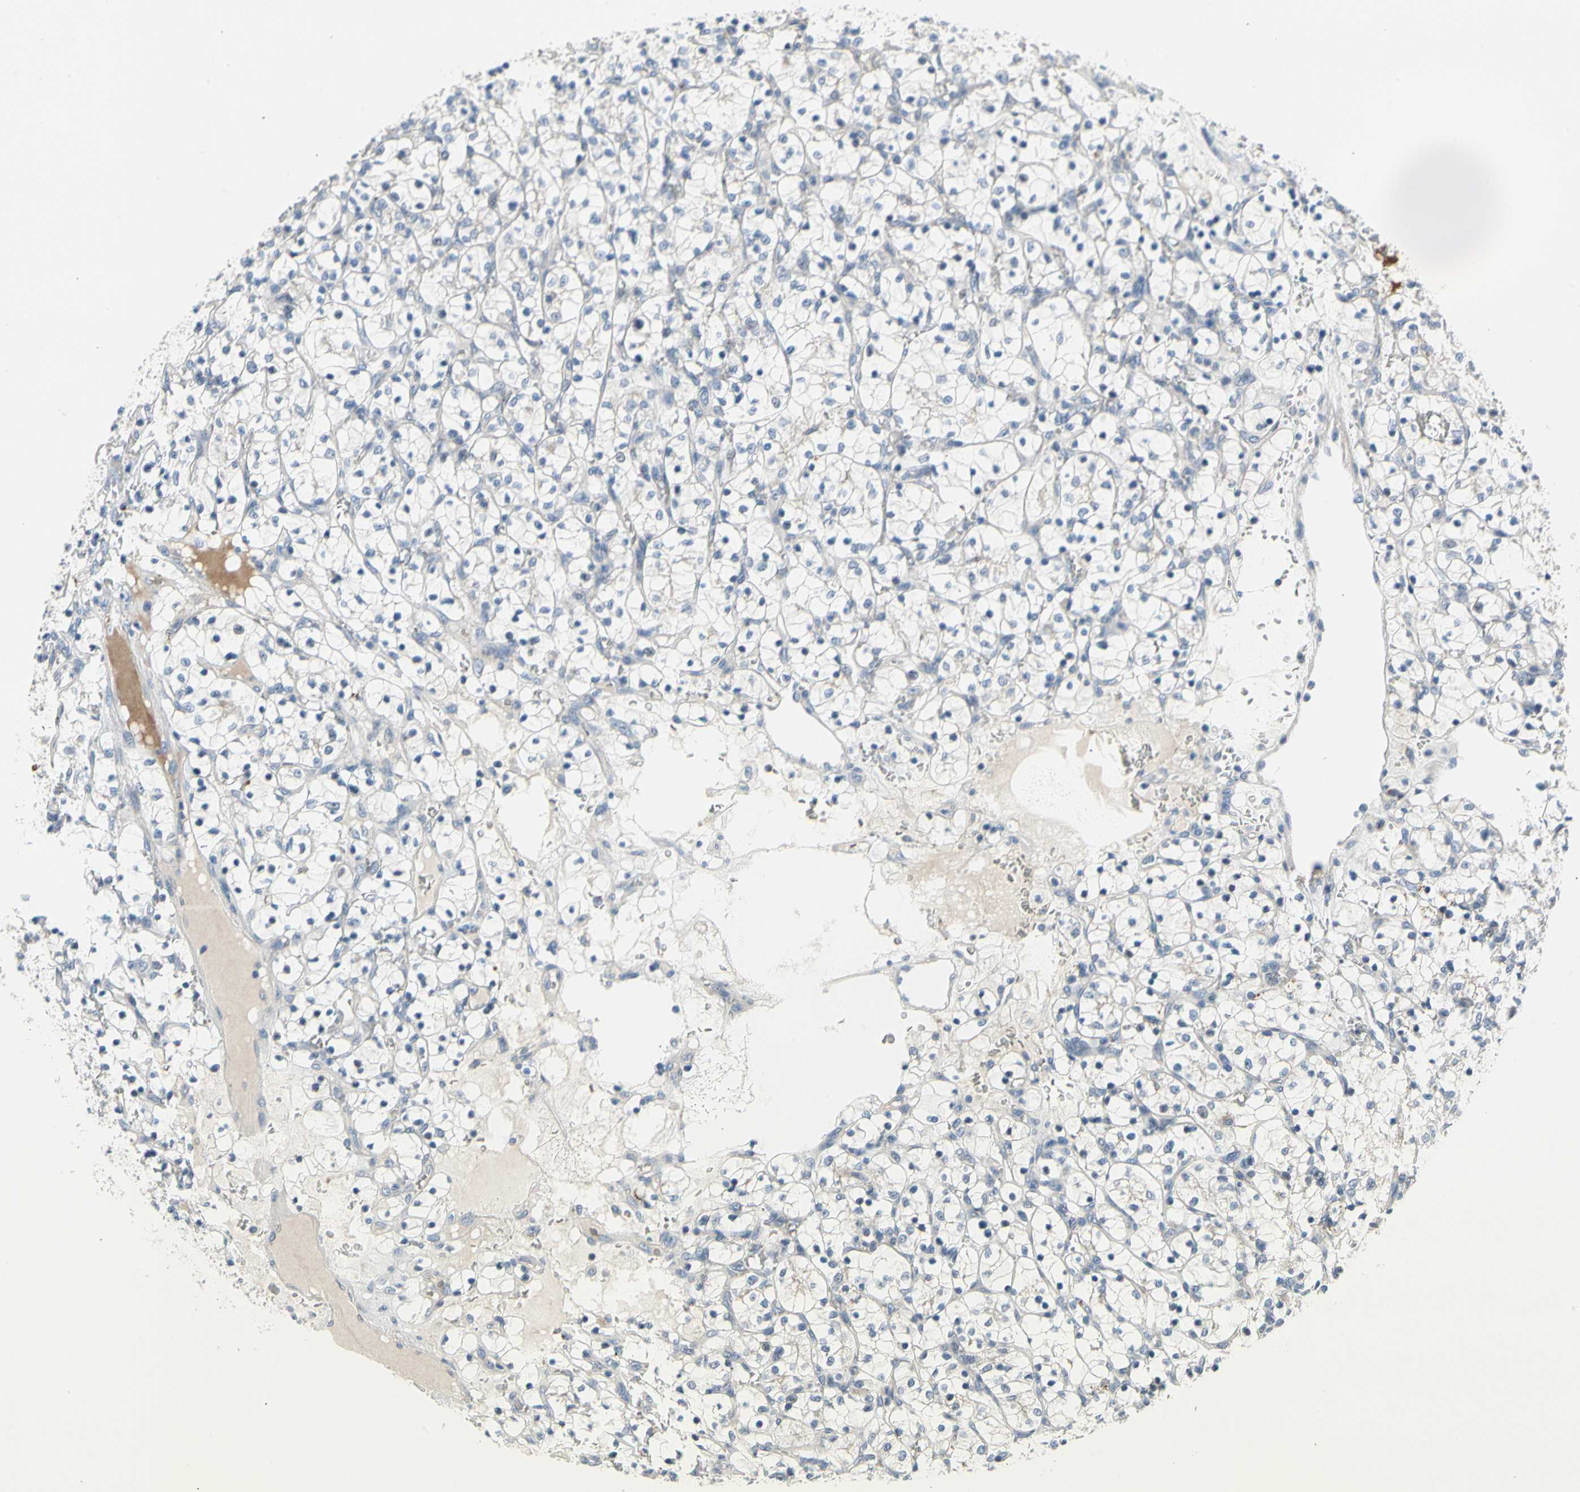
{"staining": {"intensity": "negative", "quantity": "none", "location": "none"}, "tissue": "renal cancer", "cell_type": "Tumor cells", "image_type": "cancer", "snomed": [{"axis": "morphology", "description": "Adenocarcinoma, NOS"}, {"axis": "topography", "description": "Kidney"}], "caption": "Tumor cells are negative for protein expression in human renal adenocarcinoma. (Immunohistochemistry (ihc), brightfield microscopy, high magnification).", "gene": "NFASC", "patient": {"sex": "female", "age": 69}}